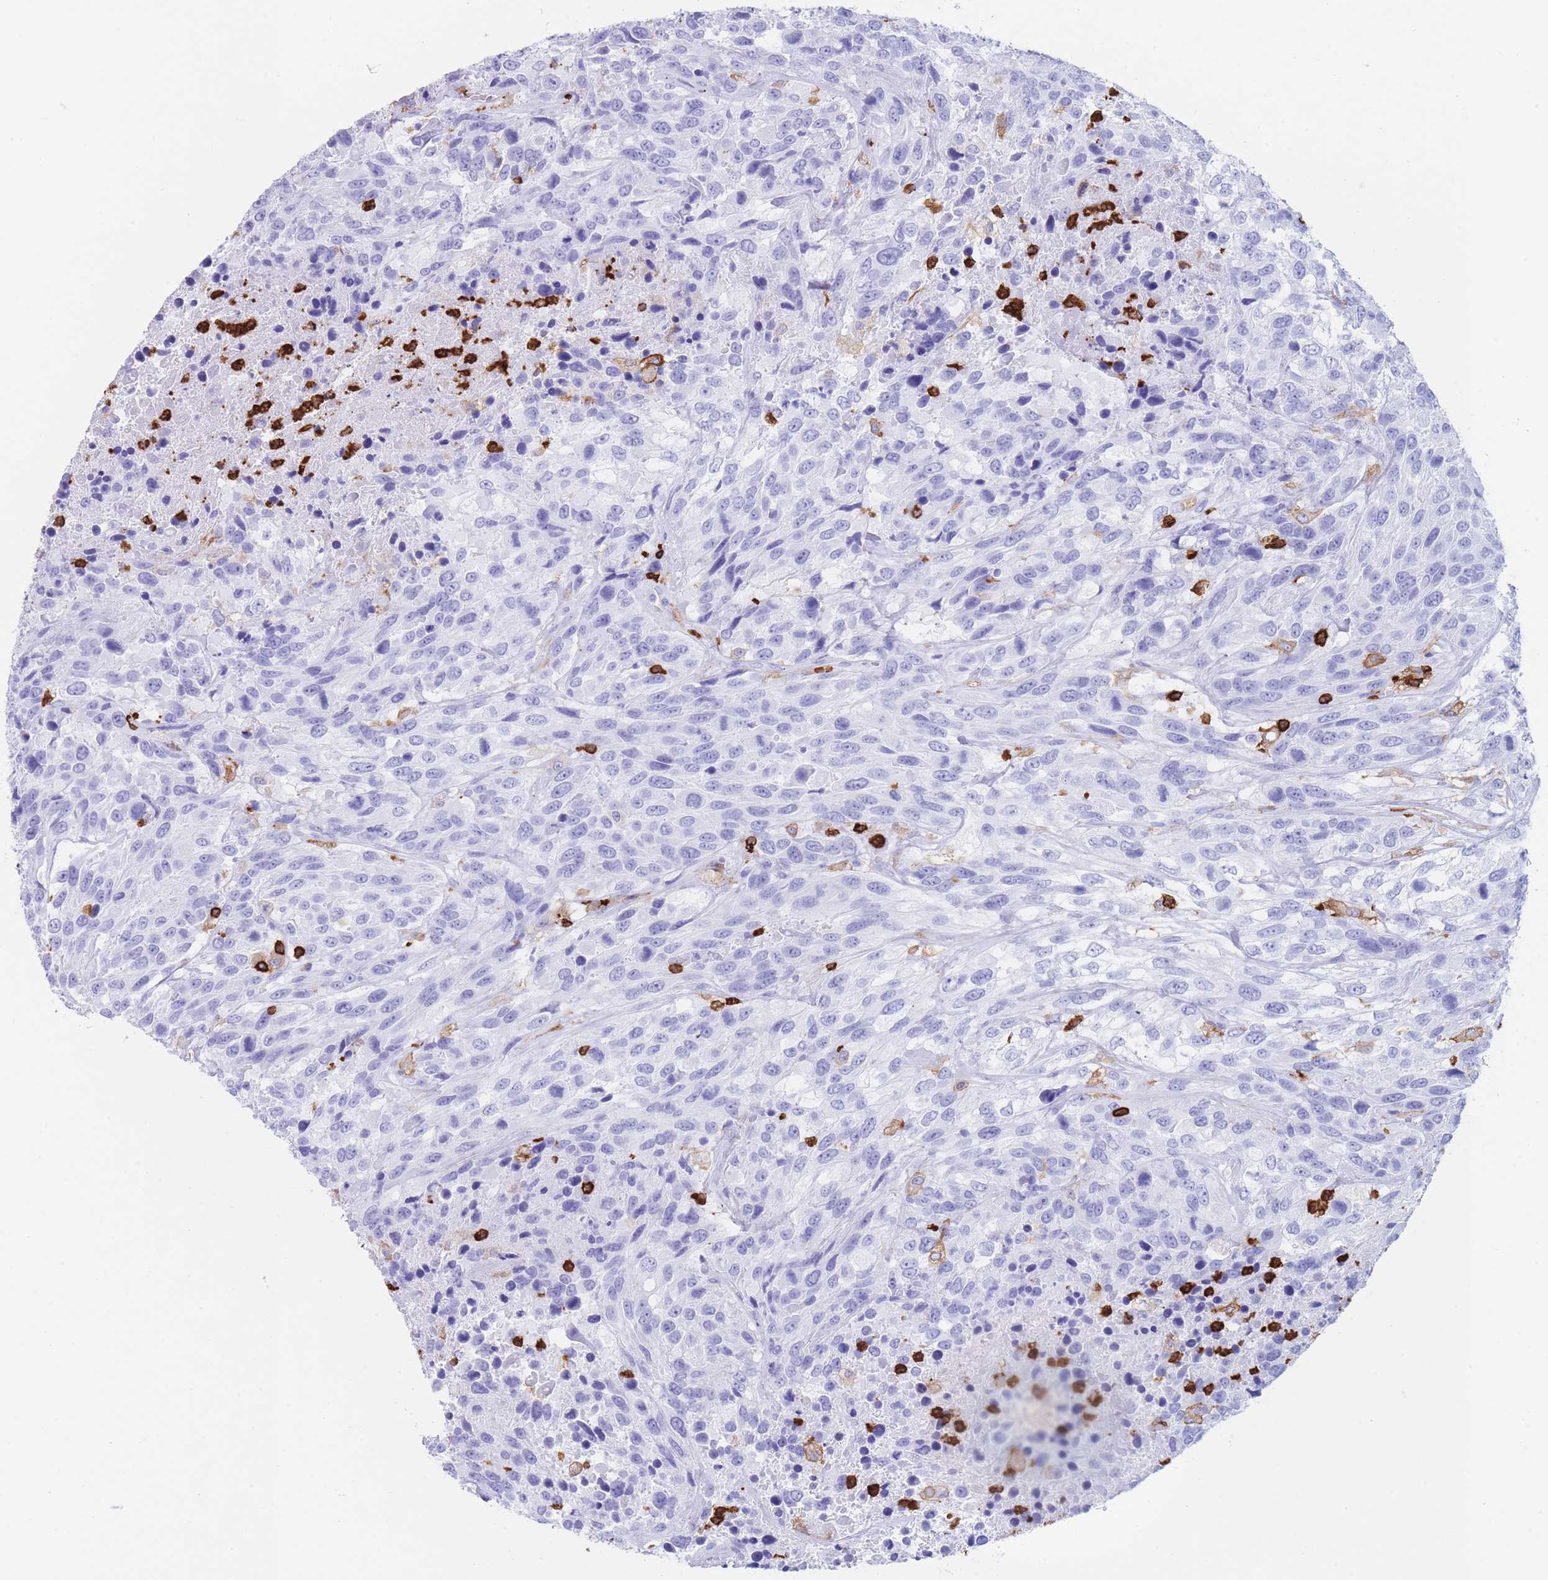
{"staining": {"intensity": "moderate", "quantity": "<25%", "location": "cytoplasmic/membranous"}, "tissue": "urothelial cancer", "cell_type": "Tumor cells", "image_type": "cancer", "snomed": [{"axis": "morphology", "description": "Urothelial carcinoma, High grade"}, {"axis": "topography", "description": "Urinary bladder"}], "caption": "An image of human urothelial cancer stained for a protein exhibits moderate cytoplasmic/membranous brown staining in tumor cells.", "gene": "CORO1A", "patient": {"sex": "female", "age": 70}}